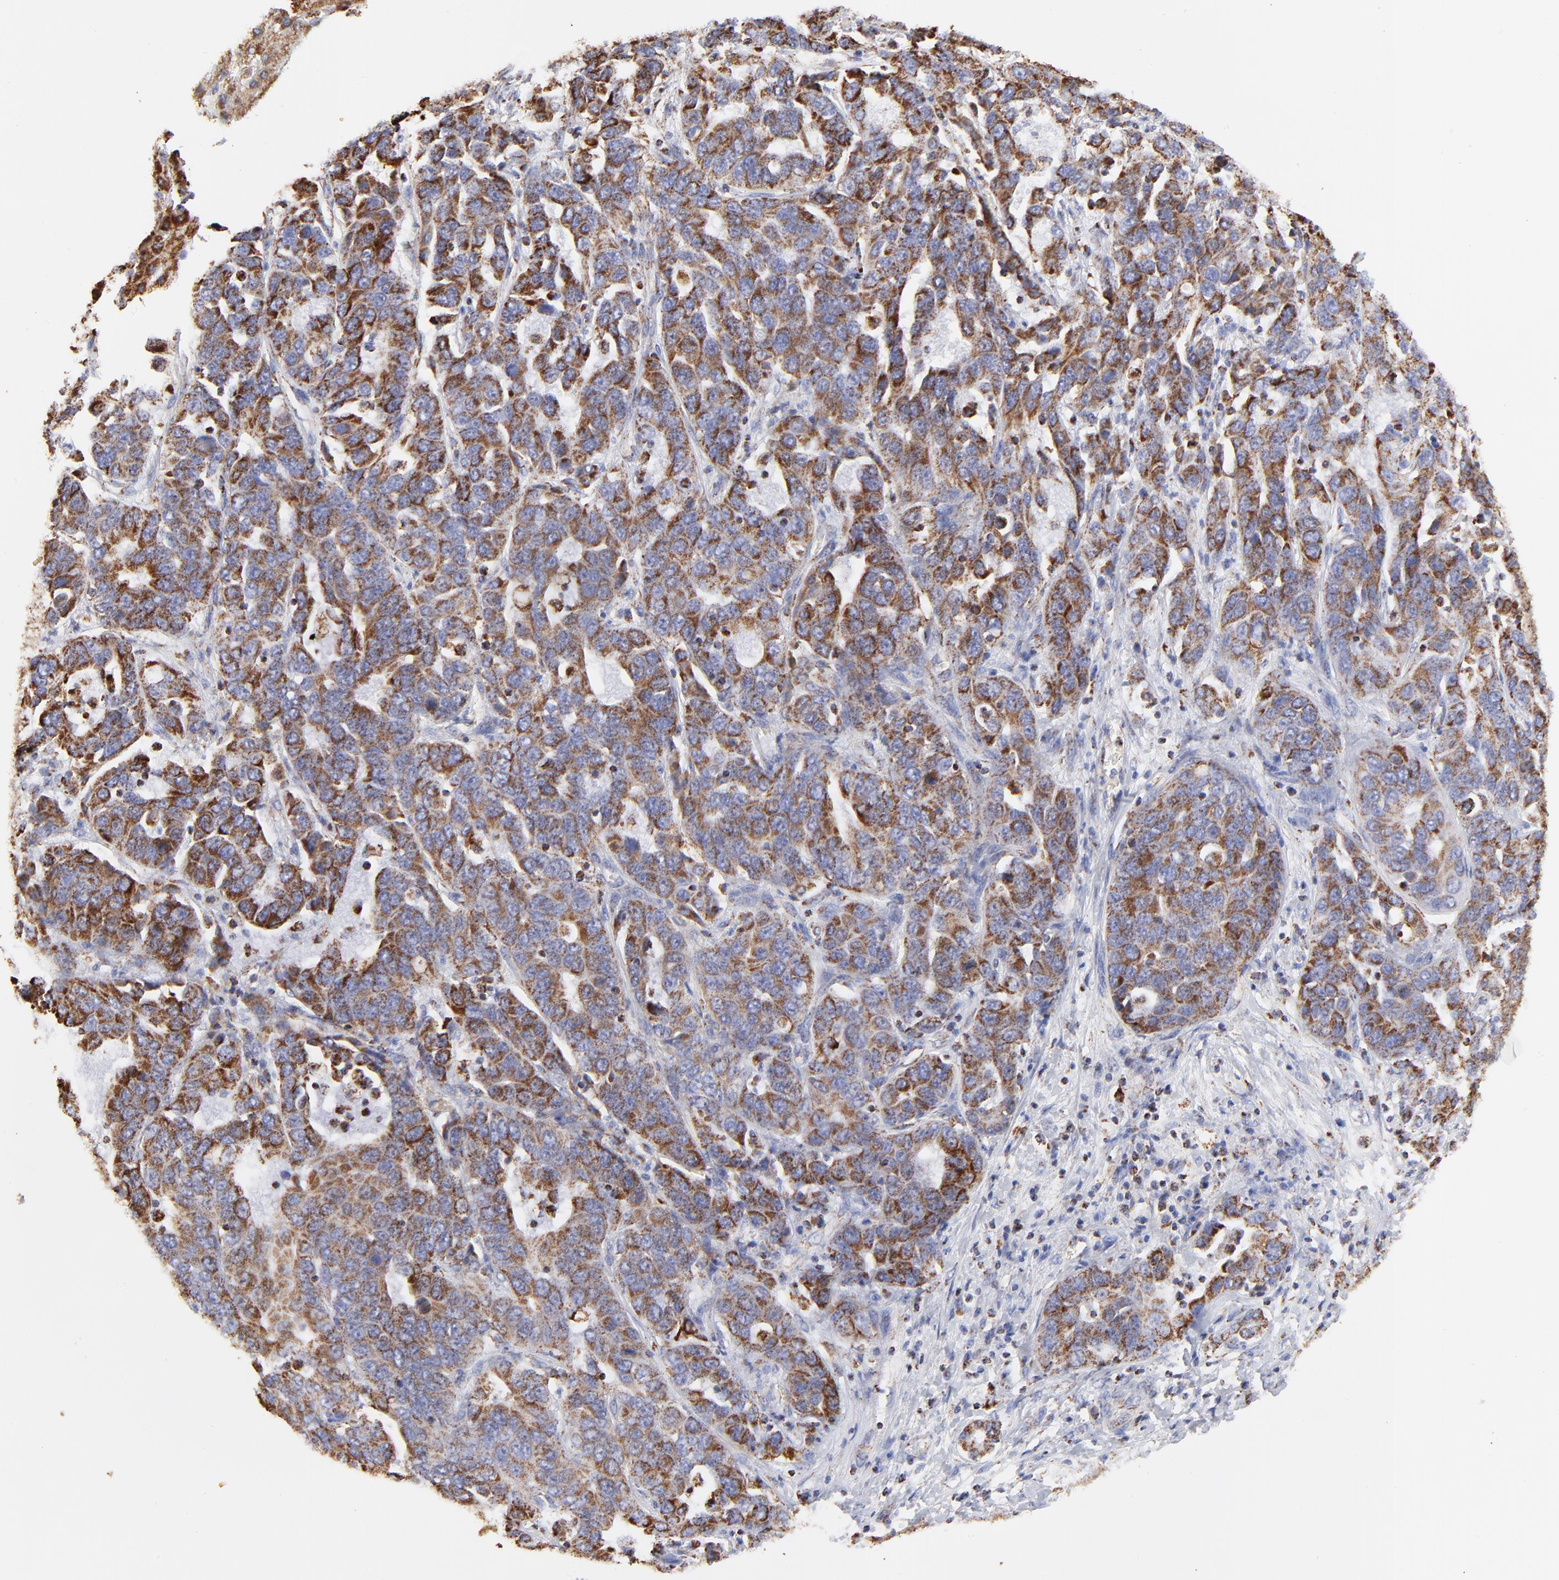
{"staining": {"intensity": "strong", "quantity": ">75%", "location": "cytoplasmic/membranous"}, "tissue": "liver cancer", "cell_type": "Tumor cells", "image_type": "cancer", "snomed": [{"axis": "morphology", "description": "Cholangiocarcinoma"}, {"axis": "topography", "description": "Liver"}], "caption": "Liver cancer stained with a brown dye exhibits strong cytoplasmic/membranous positive expression in approximately >75% of tumor cells.", "gene": "COX4I1", "patient": {"sex": "female", "age": 52}}